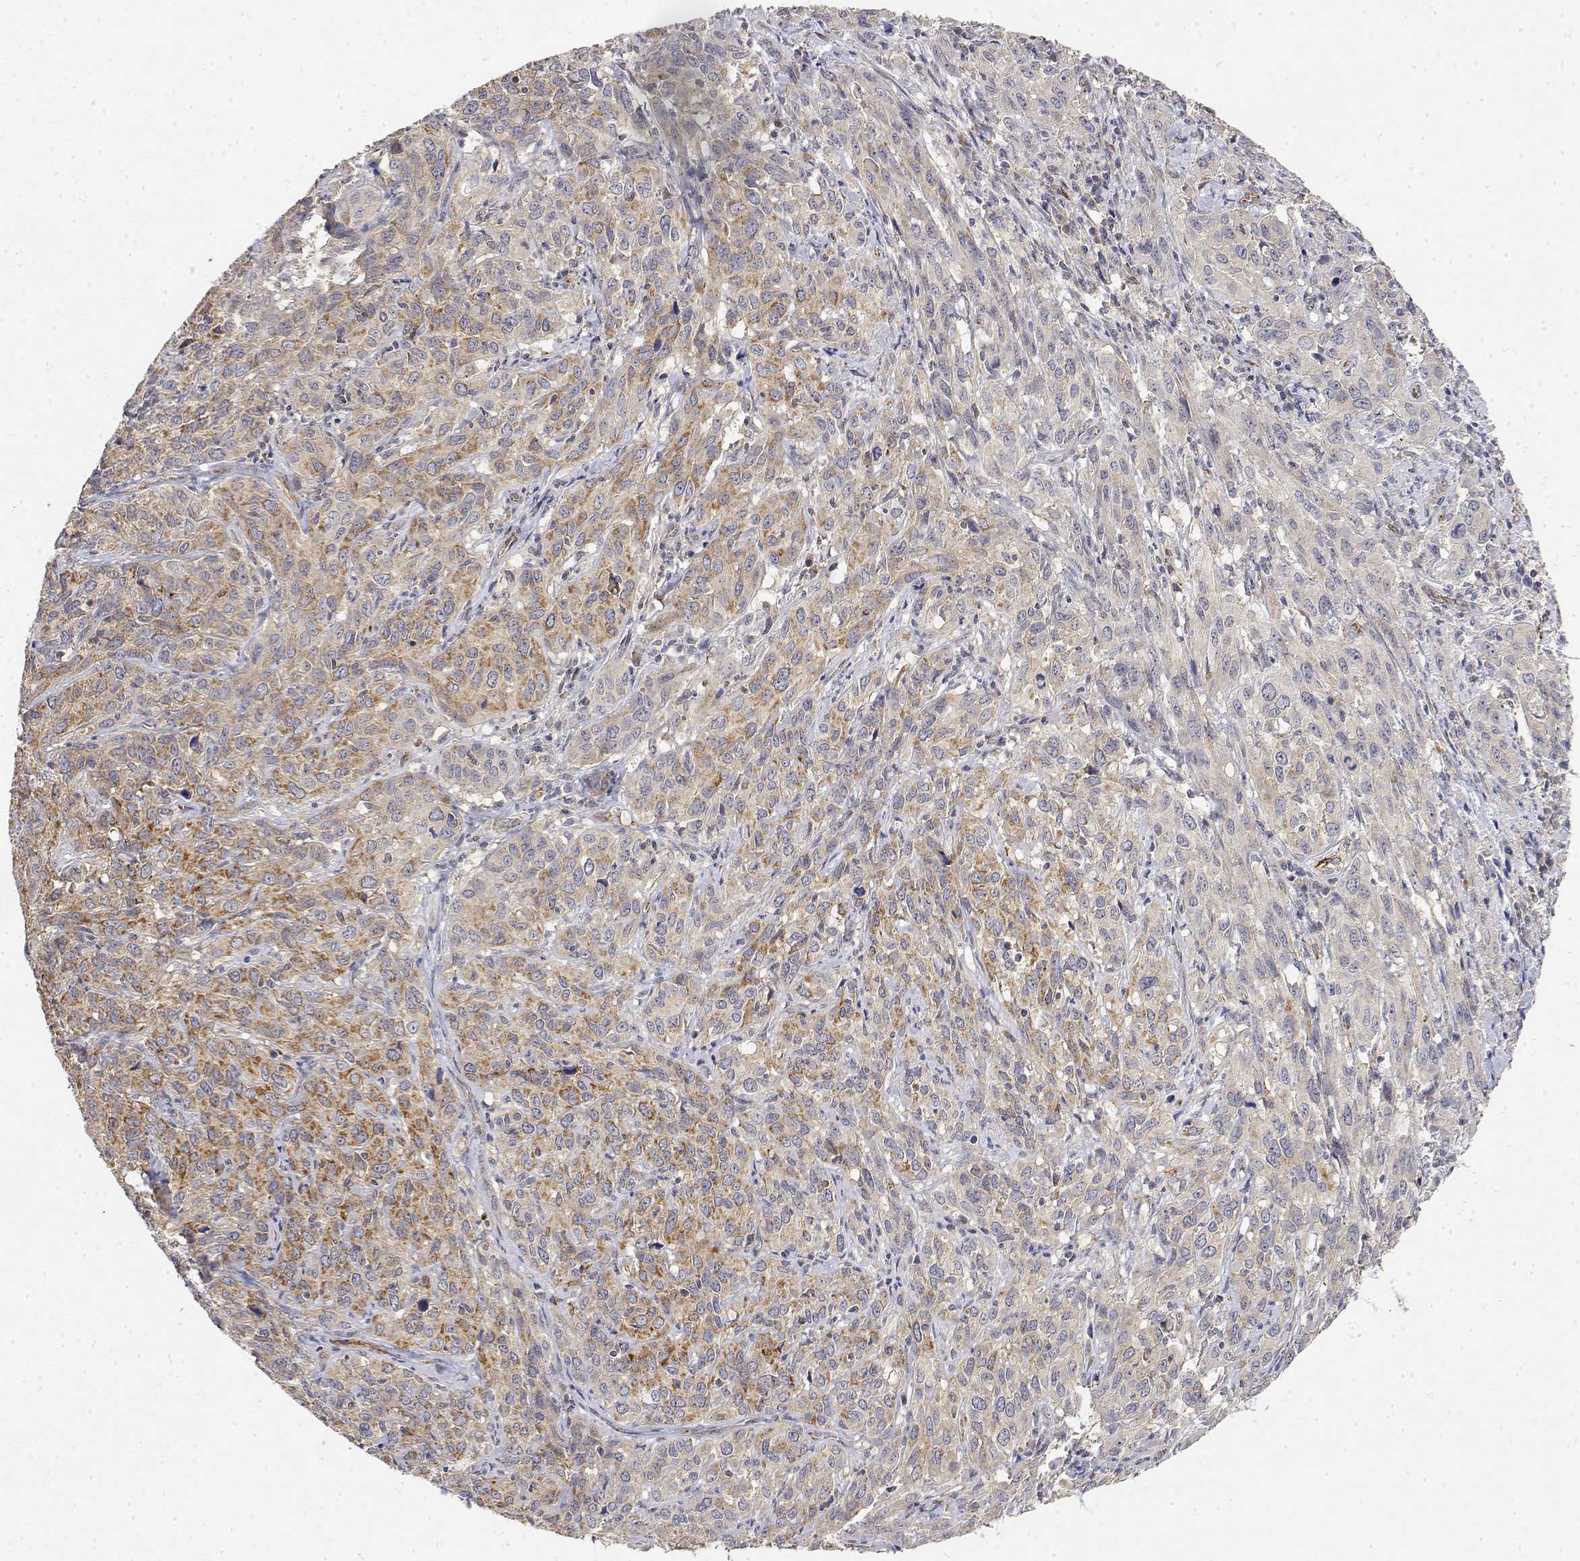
{"staining": {"intensity": "moderate", "quantity": ">75%", "location": "cytoplasmic/membranous"}, "tissue": "cervical cancer", "cell_type": "Tumor cells", "image_type": "cancer", "snomed": [{"axis": "morphology", "description": "Squamous cell carcinoma, NOS"}, {"axis": "topography", "description": "Cervix"}], "caption": "A high-resolution micrograph shows IHC staining of cervical squamous cell carcinoma, which exhibits moderate cytoplasmic/membranous staining in about >75% of tumor cells.", "gene": "LONRF3", "patient": {"sex": "female", "age": 51}}